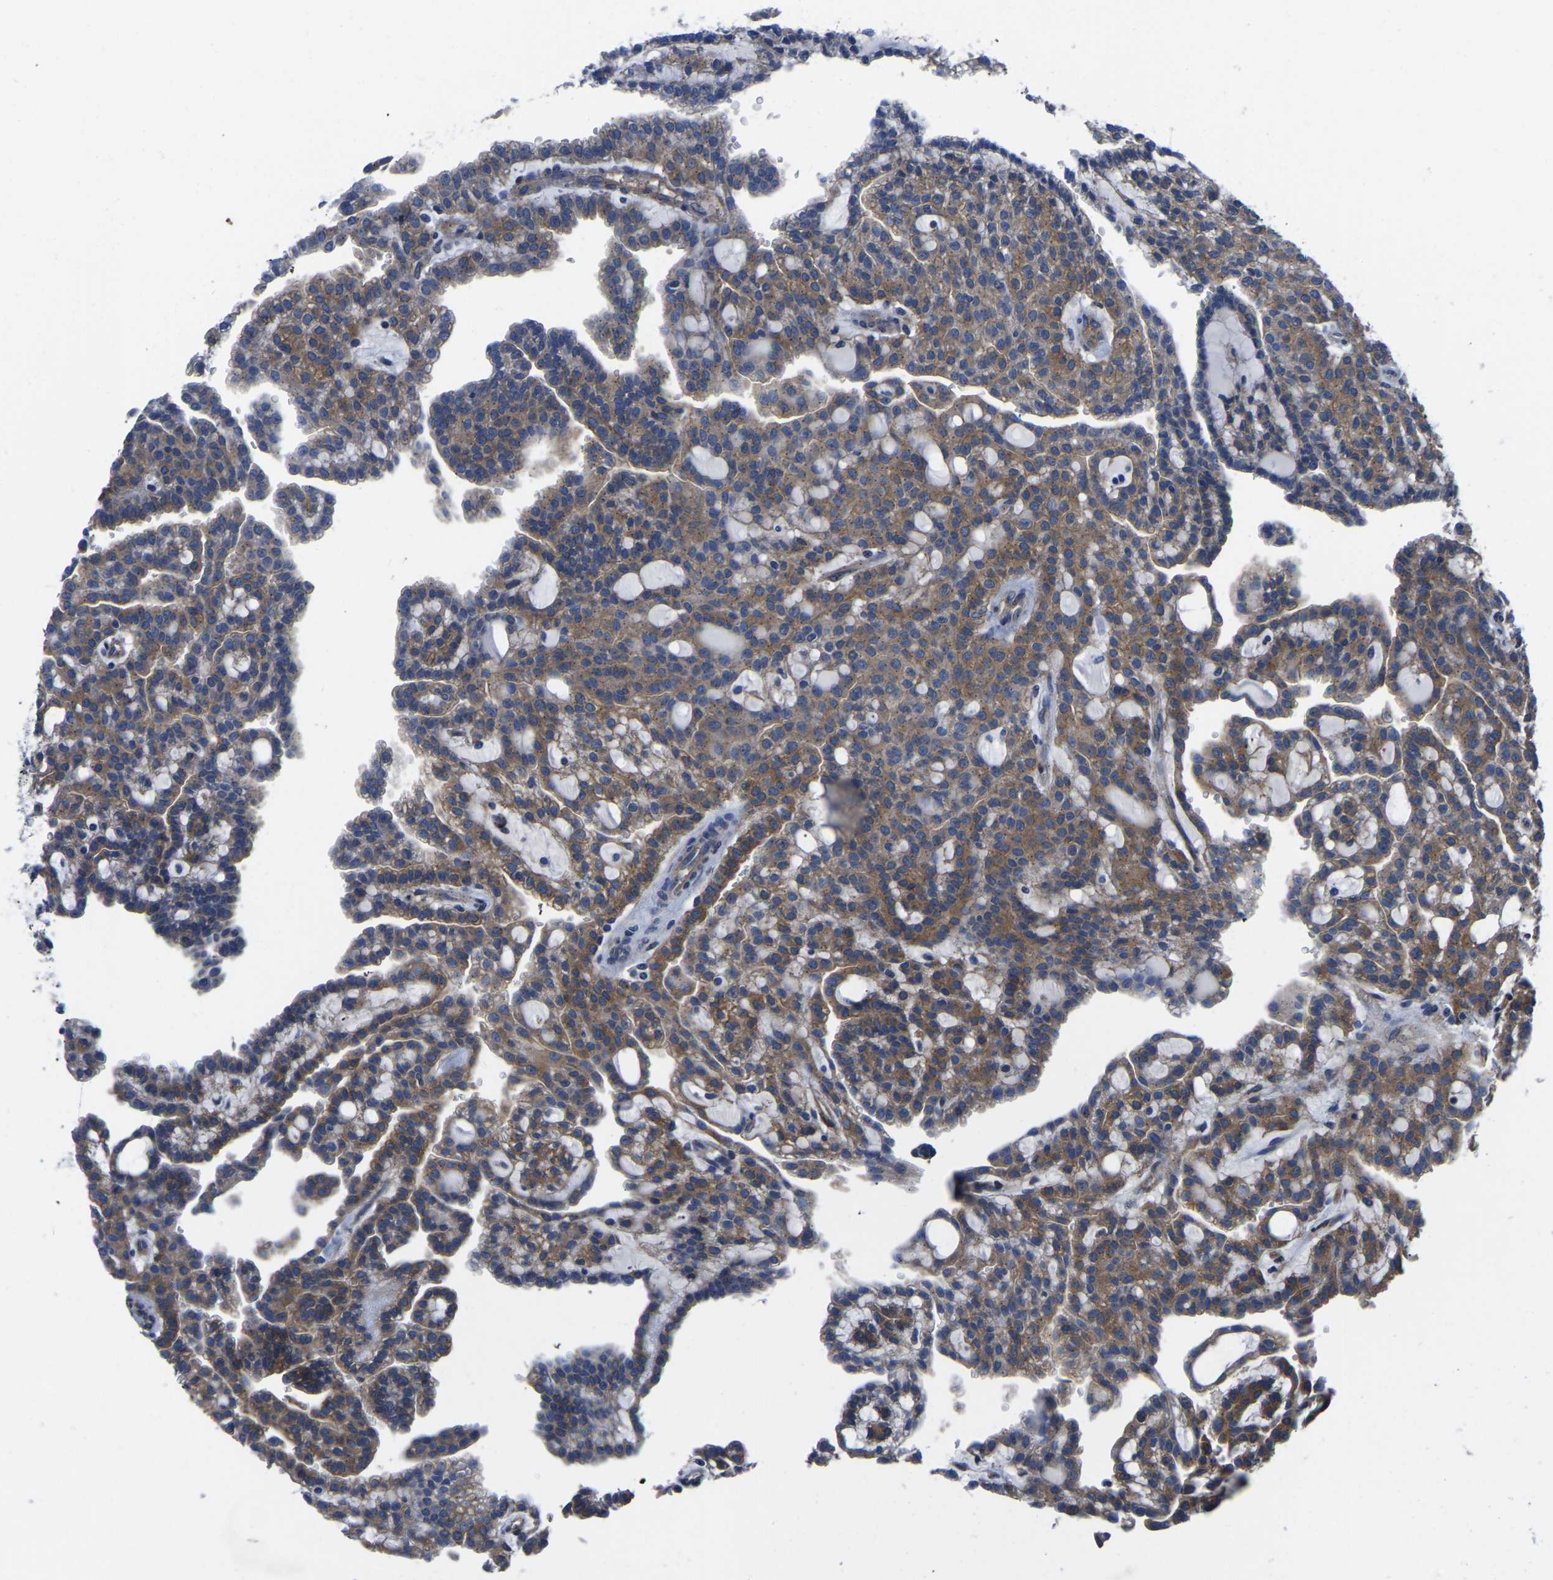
{"staining": {"intensity": "moderate", "quantity": ">75%", "location": "cytoplasmic/membranous"}, "tissue": "renal cancer", "cell_type": "Tumor cells", "image_type": "cancer", "snomed": [{"axis": "morphology", "description": "Adenocarcinoma, NOS"}, {"axis": "topography", "description": "Kidney"}], "caption": "Immunohistochemistry staining of renal adenocarcinoma, which demonstrates medium levels of moderate cytoplasmic/membranous positivity in approximately >75% of tumor cells indicating moderate cytoplasmic/membranous protein staining. The staining was performed using DAB (brown) for protein detection and nuclei were counterstained in hematoxylin (blue).", "gene": "TFG", "patient": {"sex": "male", "age": 63}}